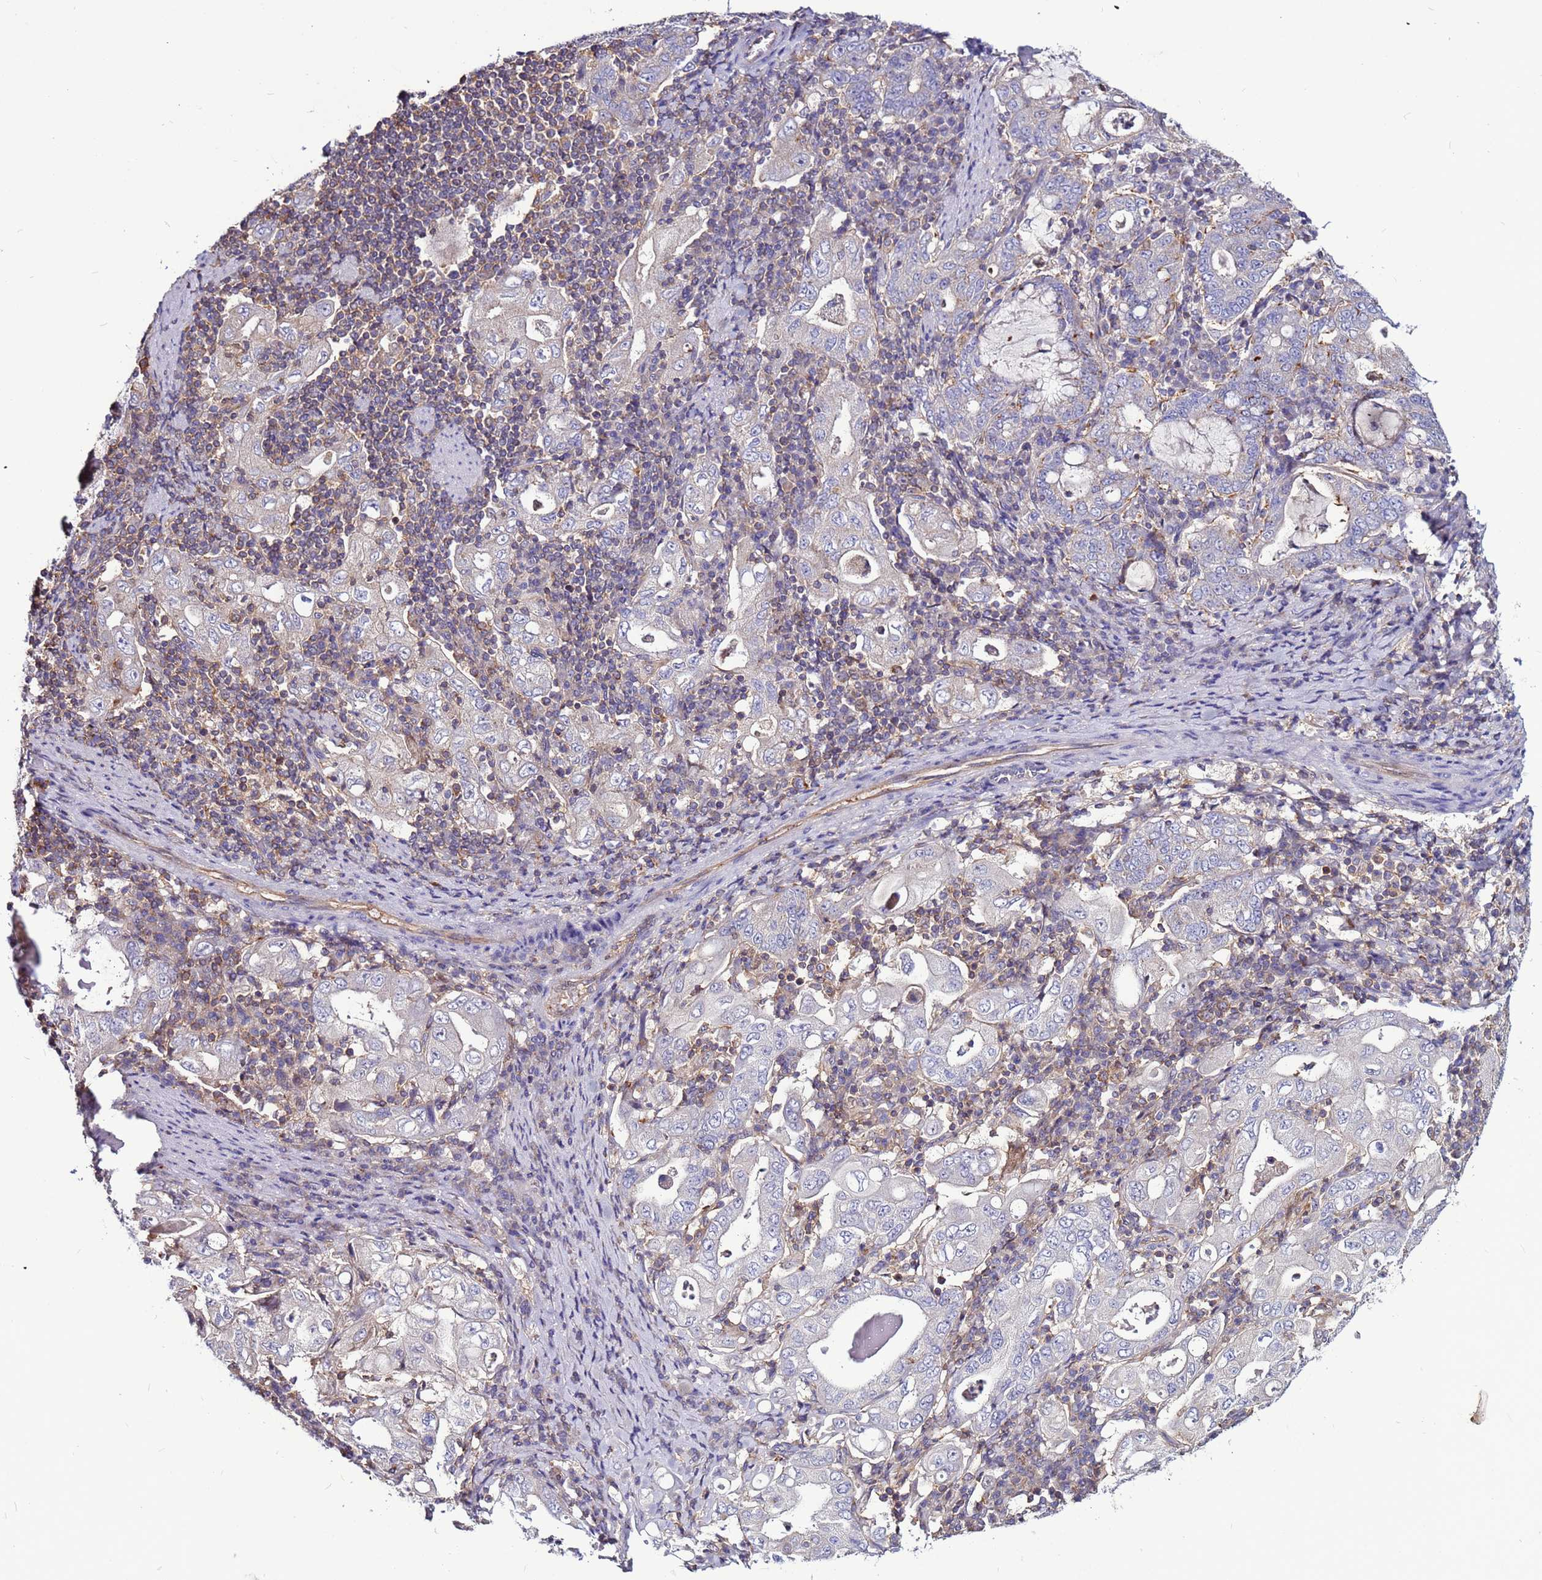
{"staining": {"intensity": "negative", "quantity": "none", "location": "none"}, "tissue": "stomach cancer", "cell_type": "Tumor cells", "image_type": "cancer", "snomed": [{"axis": "morphology", "description": "Normal tissue, NOS"}, {"axis": "morphology", "description": "Adenocarcinoma, NOS"}, {"axis": "topography", "description": "Esophagus"}, {"axis": "topography", "description": "Stomach, upper"}, {"axis": "topography", "description": "Peripheral nerve tissue"}], "caption": "DAB immunohistochemical staining of adenocarcinoma (stomach) shows no significant positivity in tumor cells.", "gene": "NRN1L", "patient": {"sex": "male", "age": 62}}